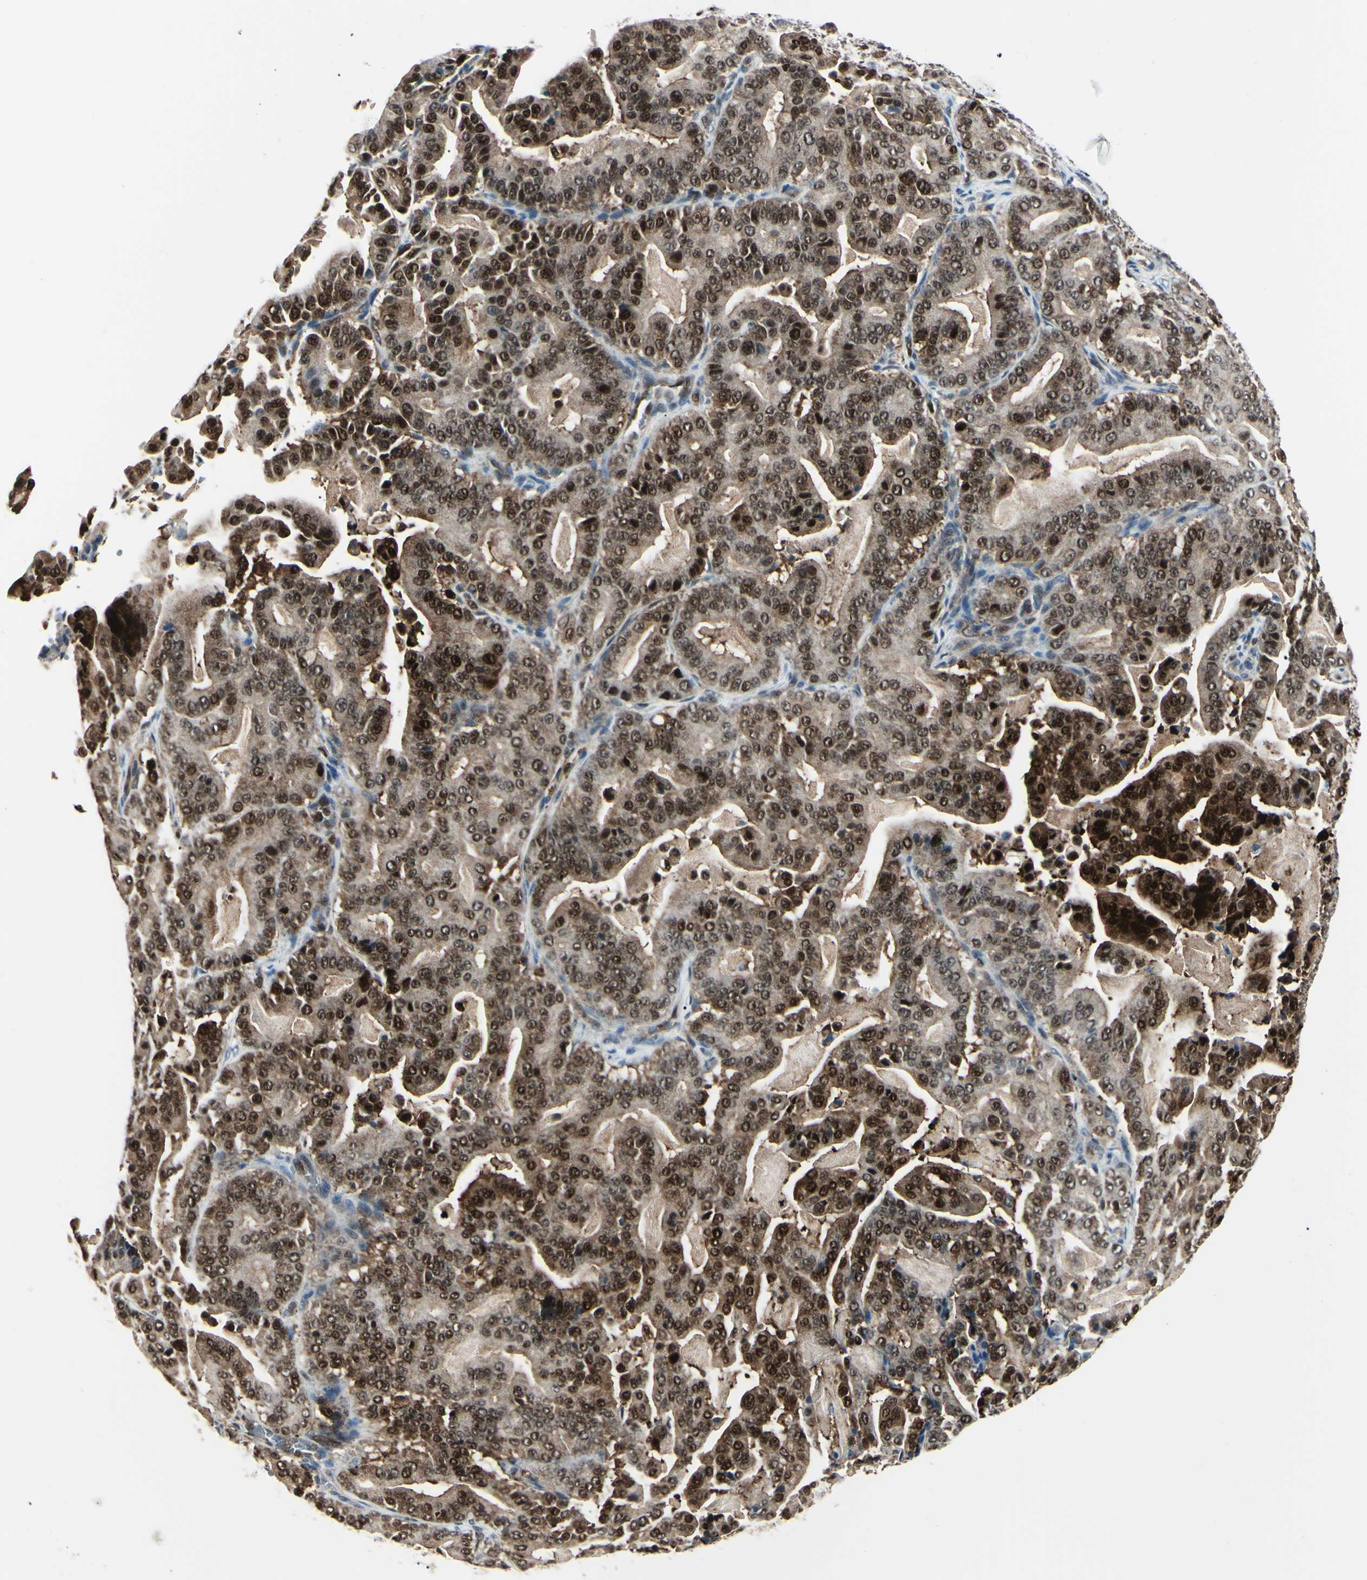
{"staining": {"intensity": "strong", "quantity": ">75%", "location": "cytoplasmic/membranous,nuclear"}, "tissue": "pancreatic cancer", "cell_type": "Tumor cells", "image_type": "cancer", "snomed": [{"axis": "morphology", "description": "Adenocarcinoma, NOS"}, {"axis": "topography", "description": "Pancreas"}], "caption": "About >75% of tumor cells in human adenocarcinoma (pancreatic) exhibit strong cytoplasmic/membranous and nuclear protein expression as visualized by brown immunohistochemical staining.", "gene": "PGK1", "patient": {"sex": "male", "age": 63}}